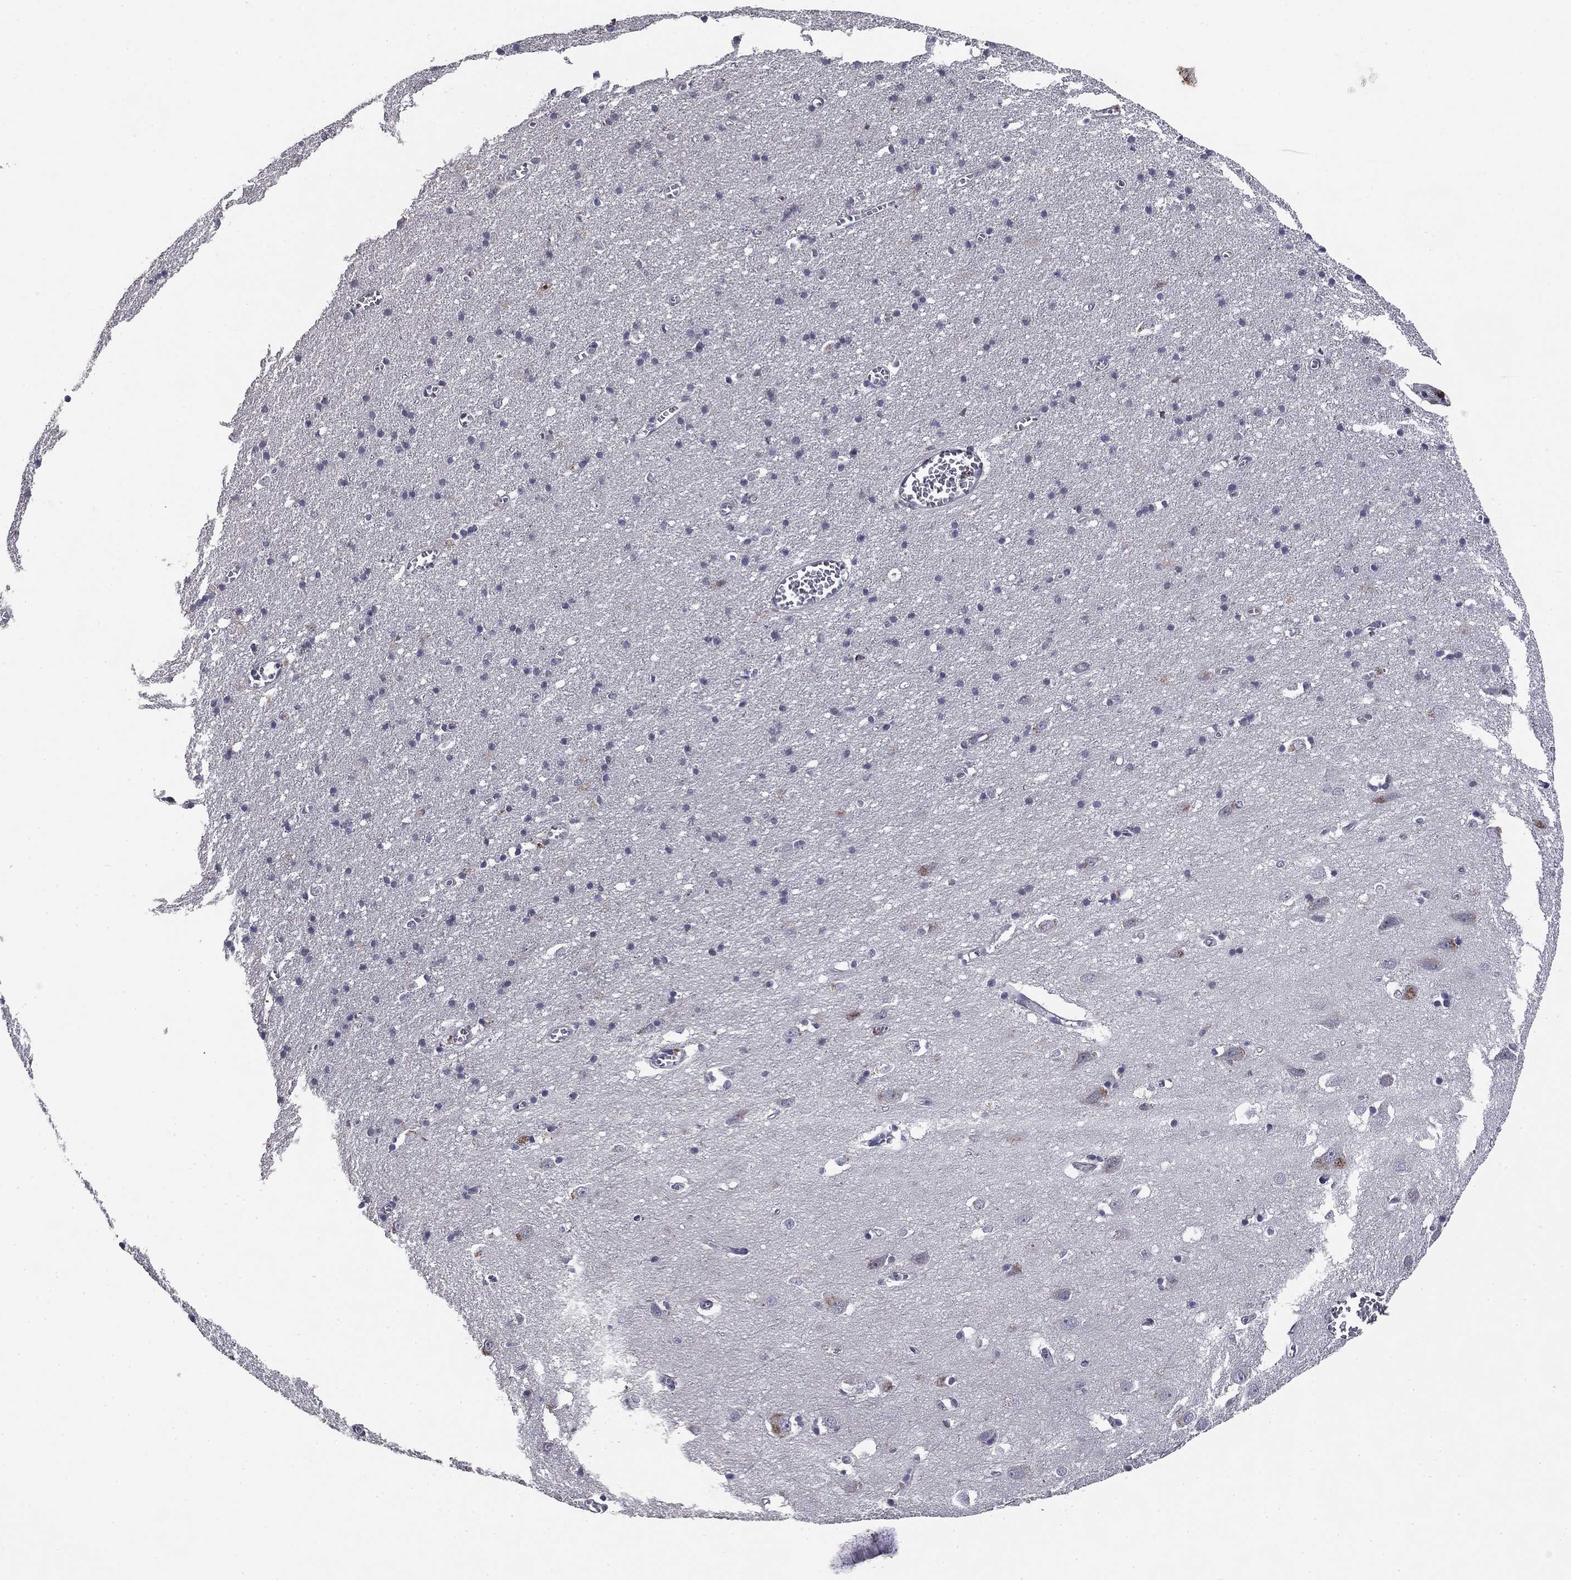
{"staining": {"intensity": "negative", "quantity": "none", "location": "none"}, "tissue": "cerebral cortex", "cell_type": "Endothelial cells", "image_type": "normal", "snomed": [{"axis": "morphology", "description": "Normal tissue, NOS"}, {"axis": "topography", "description": "Cerebral cortex"}], "caption": "The photomicrograph demonstrates no staining of endothelial cells in normal cerebral cortex.", "gene": "COL2A1", "patient": {"sex": "male", "age": 70}}